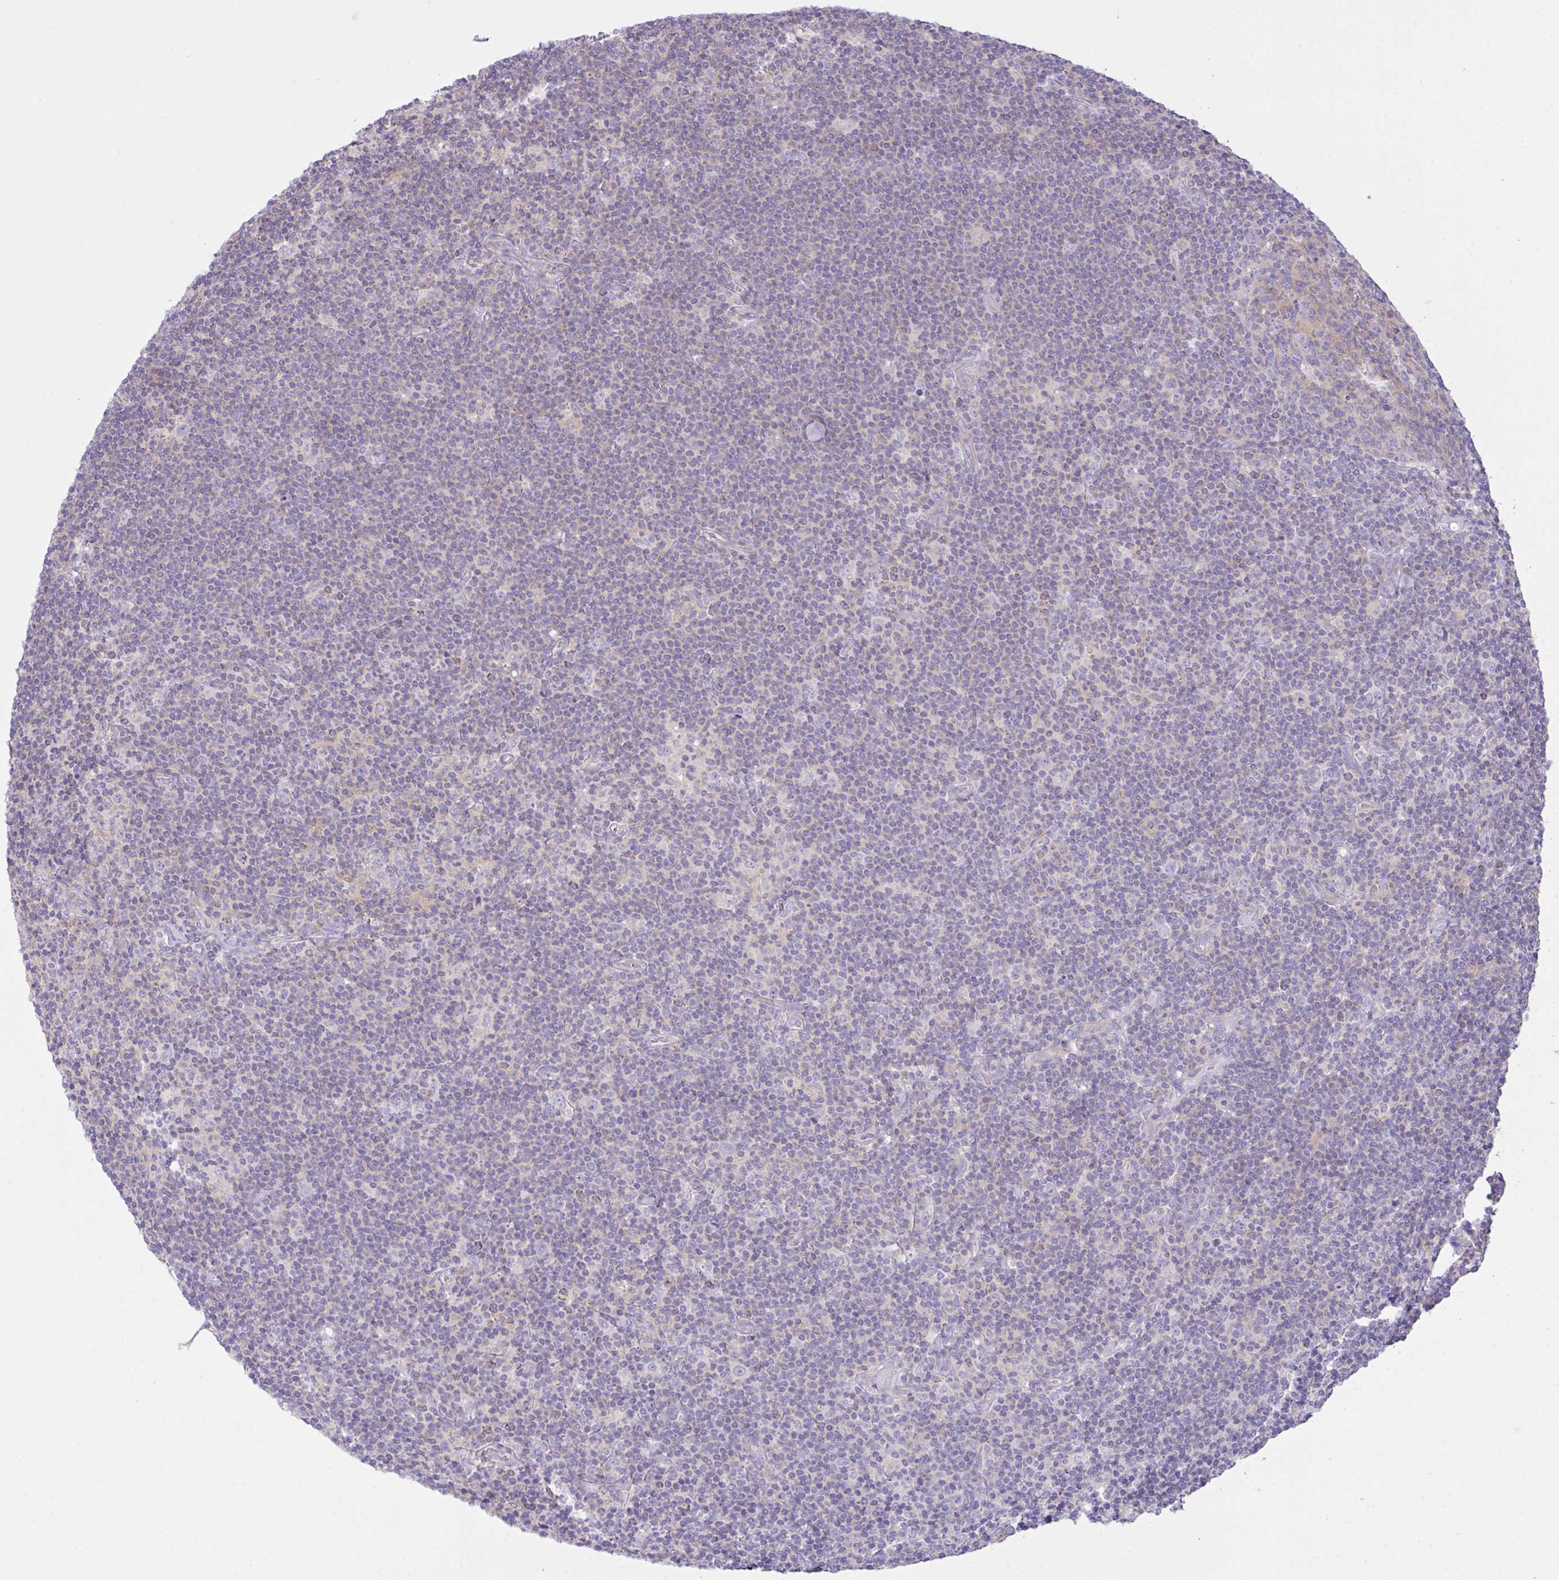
{"staining": {"intensity": "weak", "quantity": "25%-75%", "location": "cytoplasmic/membranous"}, "tissue": "lymphoma", "cell_type": "Tumor cells", "image_type": "cancer", "snomed": [{"axis": "morphology", "description": "Hodgkin's disease, NOS"}, {"axis": "topography", "description": "Lymph node"}], "caption": "Weak cytoplasmic/membranous positivity is appreciated in about 25%-75% of tumor cells in Hodgkin's disease. The protein is shown in brown color, while the nuclei are stained blue.", "gene": "D2HGDH", "patient": {"sex": "female", "age": 57}}